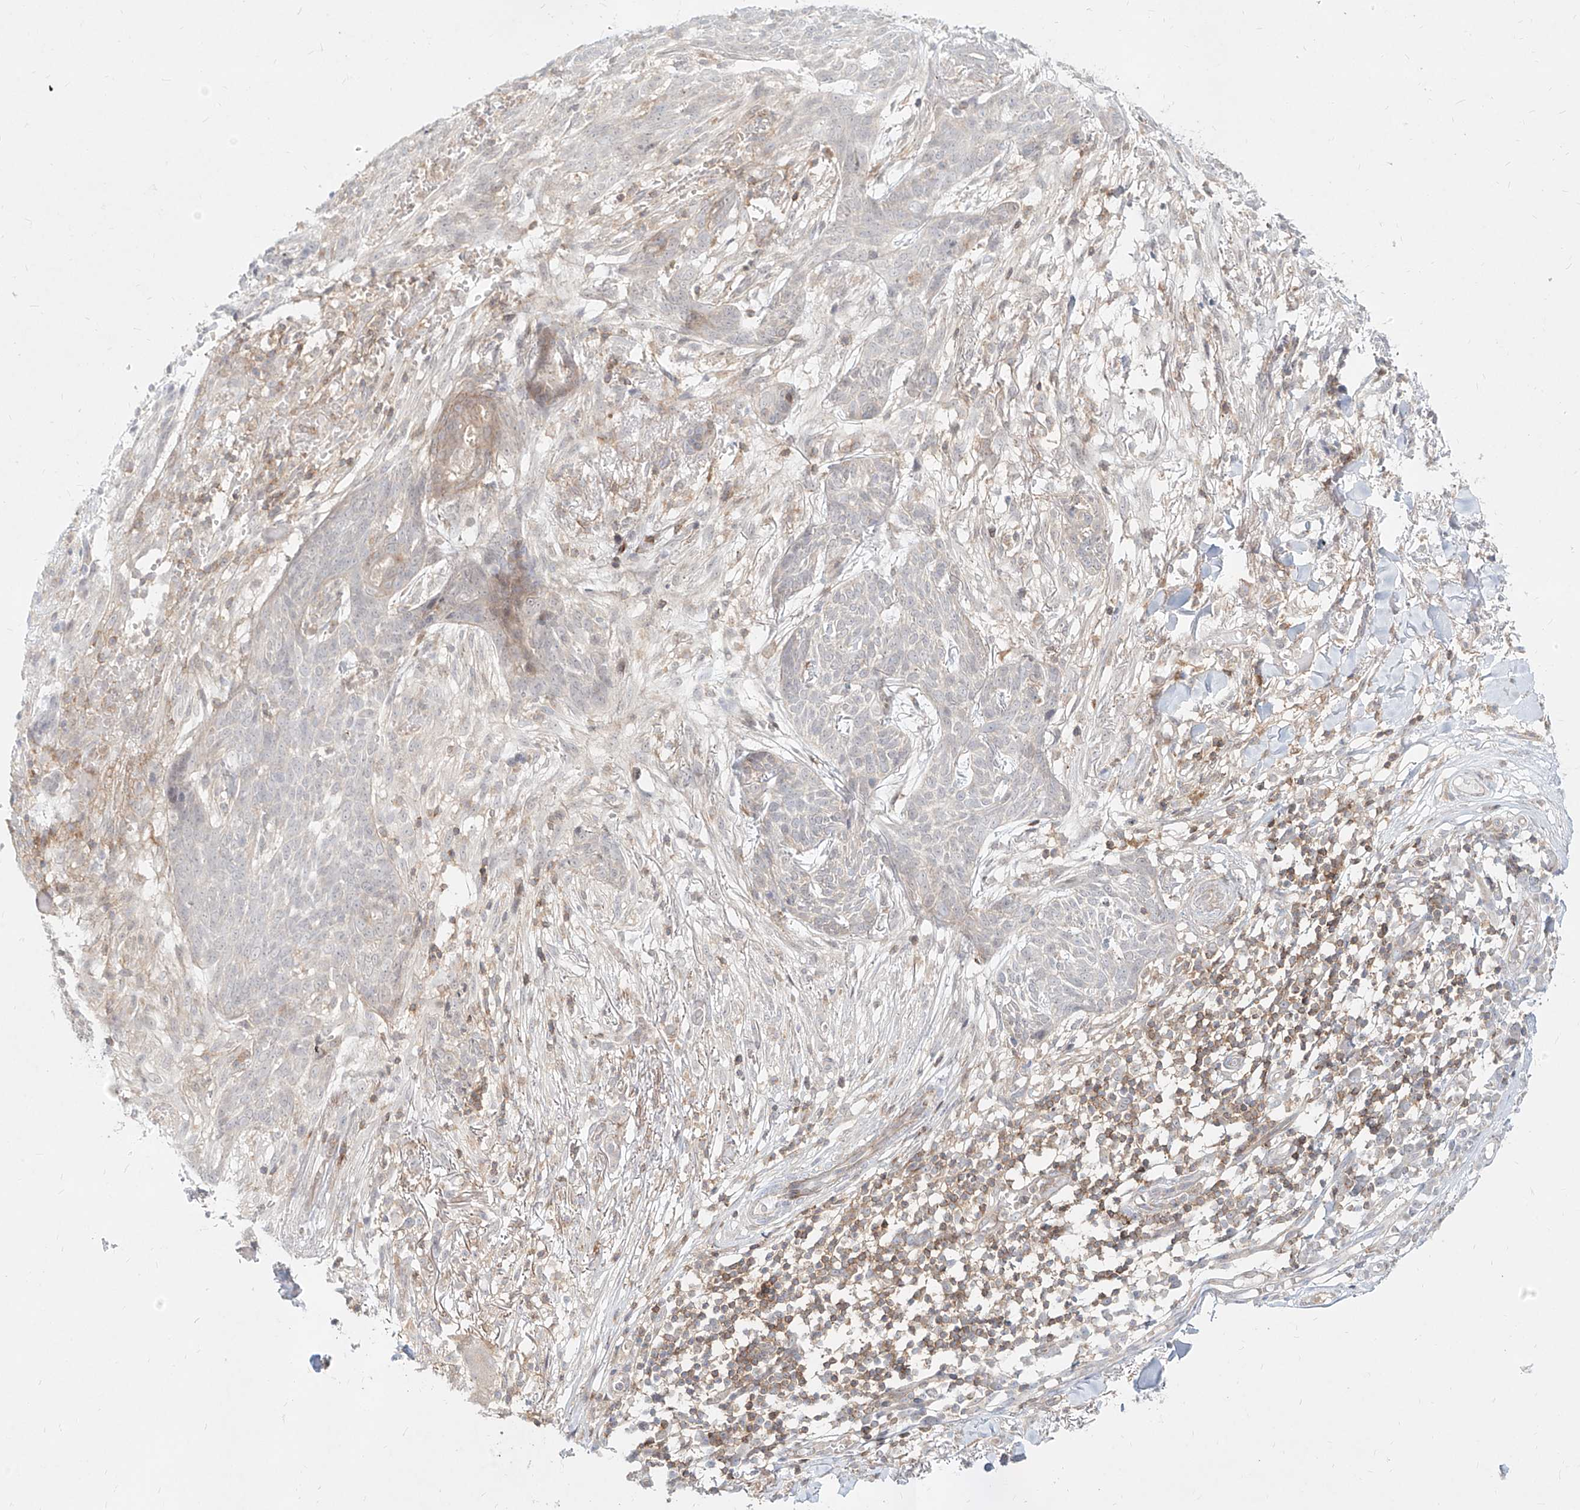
{"staining": {"intensity": "negative", "quantity": "none", "location": "none"}, "tissue": "skin cancer", "cell_type": "Tumor cells", "image_type": "cancer", "snomed": [{"axis": "morphology", "description": "Normal tissue, NOS"}, {"axis": "morphology", "description": "Basal cell carcinoma"}, {"axis": "topography", "description": "Skin"}], "caption": "An immunohistochemistry histopathology image of basal cell carcinoma (skin) is shown. There is no staining in tumor cells of basal cell carcinoma (skin). Brightfield microscopy of IHC stained with DAB (brown) and hematoxylin (blue), captured at high magnification.", "gene": "SLC2A12", "patient": {"sex": "male", "age": 64}}